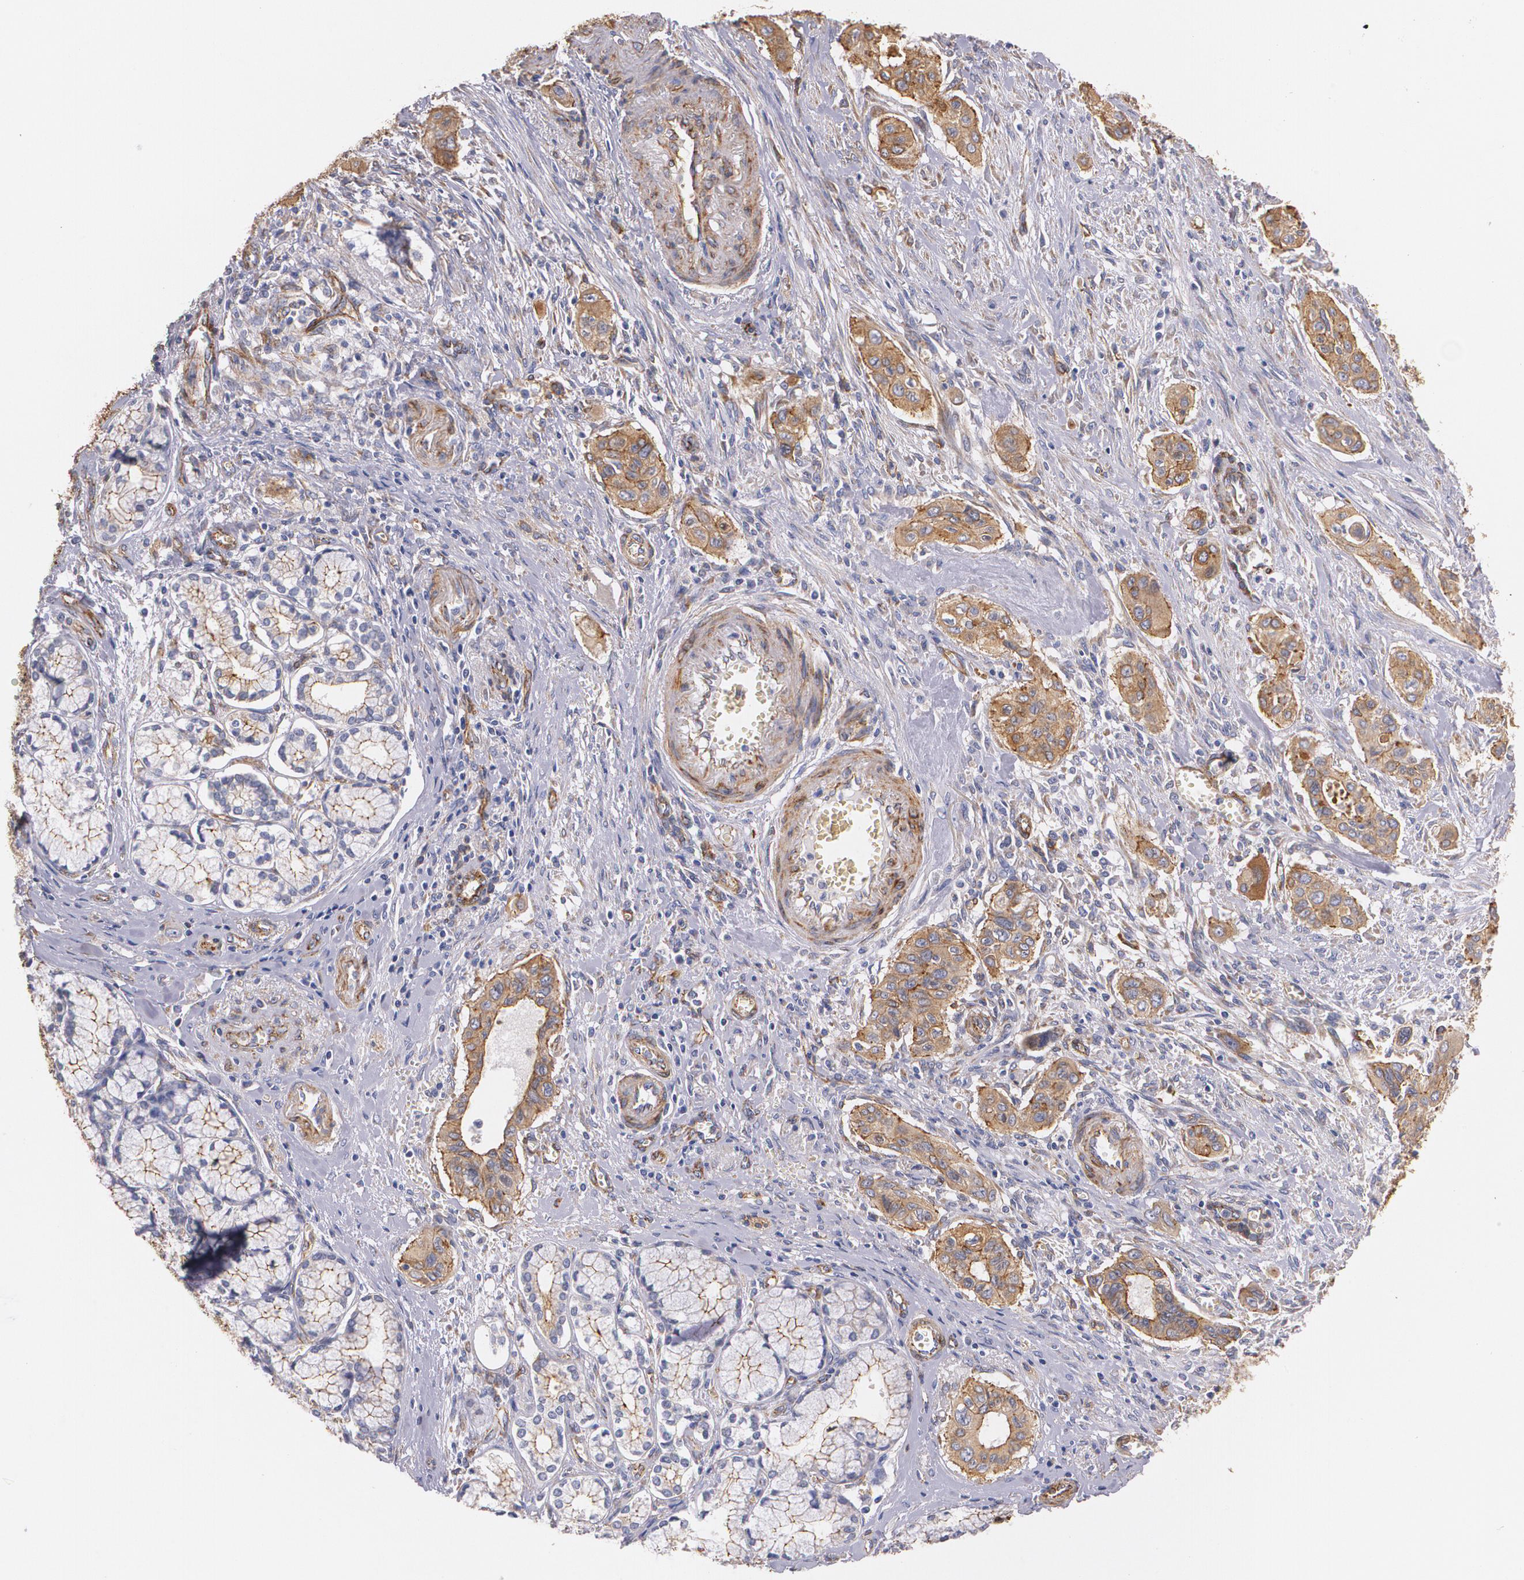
{"staining": {"intensity": "moderate", "quantity": ">75%", "location": "cytoplasmic/membranous"}, "tissue": "pancreatic cancer", "cell_type": "Tumor cells", "image_type": "cancer", "snomed": [{"axis": "morphology", "description": "Adenocarcinoma, NOS"}, {"axis": "topography", "description": "Pancreas"}], "caption": "Immunohistochemistry staining of pancreatic cancer (adenocarcinoma), which reveals medium levels of moderate cytoplasmic/membranous expression in approximately >75% of tumor cells indicating moderate cytoplasmic/membranous protein expression. The staining was performed using DAB (brown) for protein detection and nuclei were counterstained in hematoxylin (blue).", "gene": "TJP1", "patient": {"sex": "male", "age": 77}}